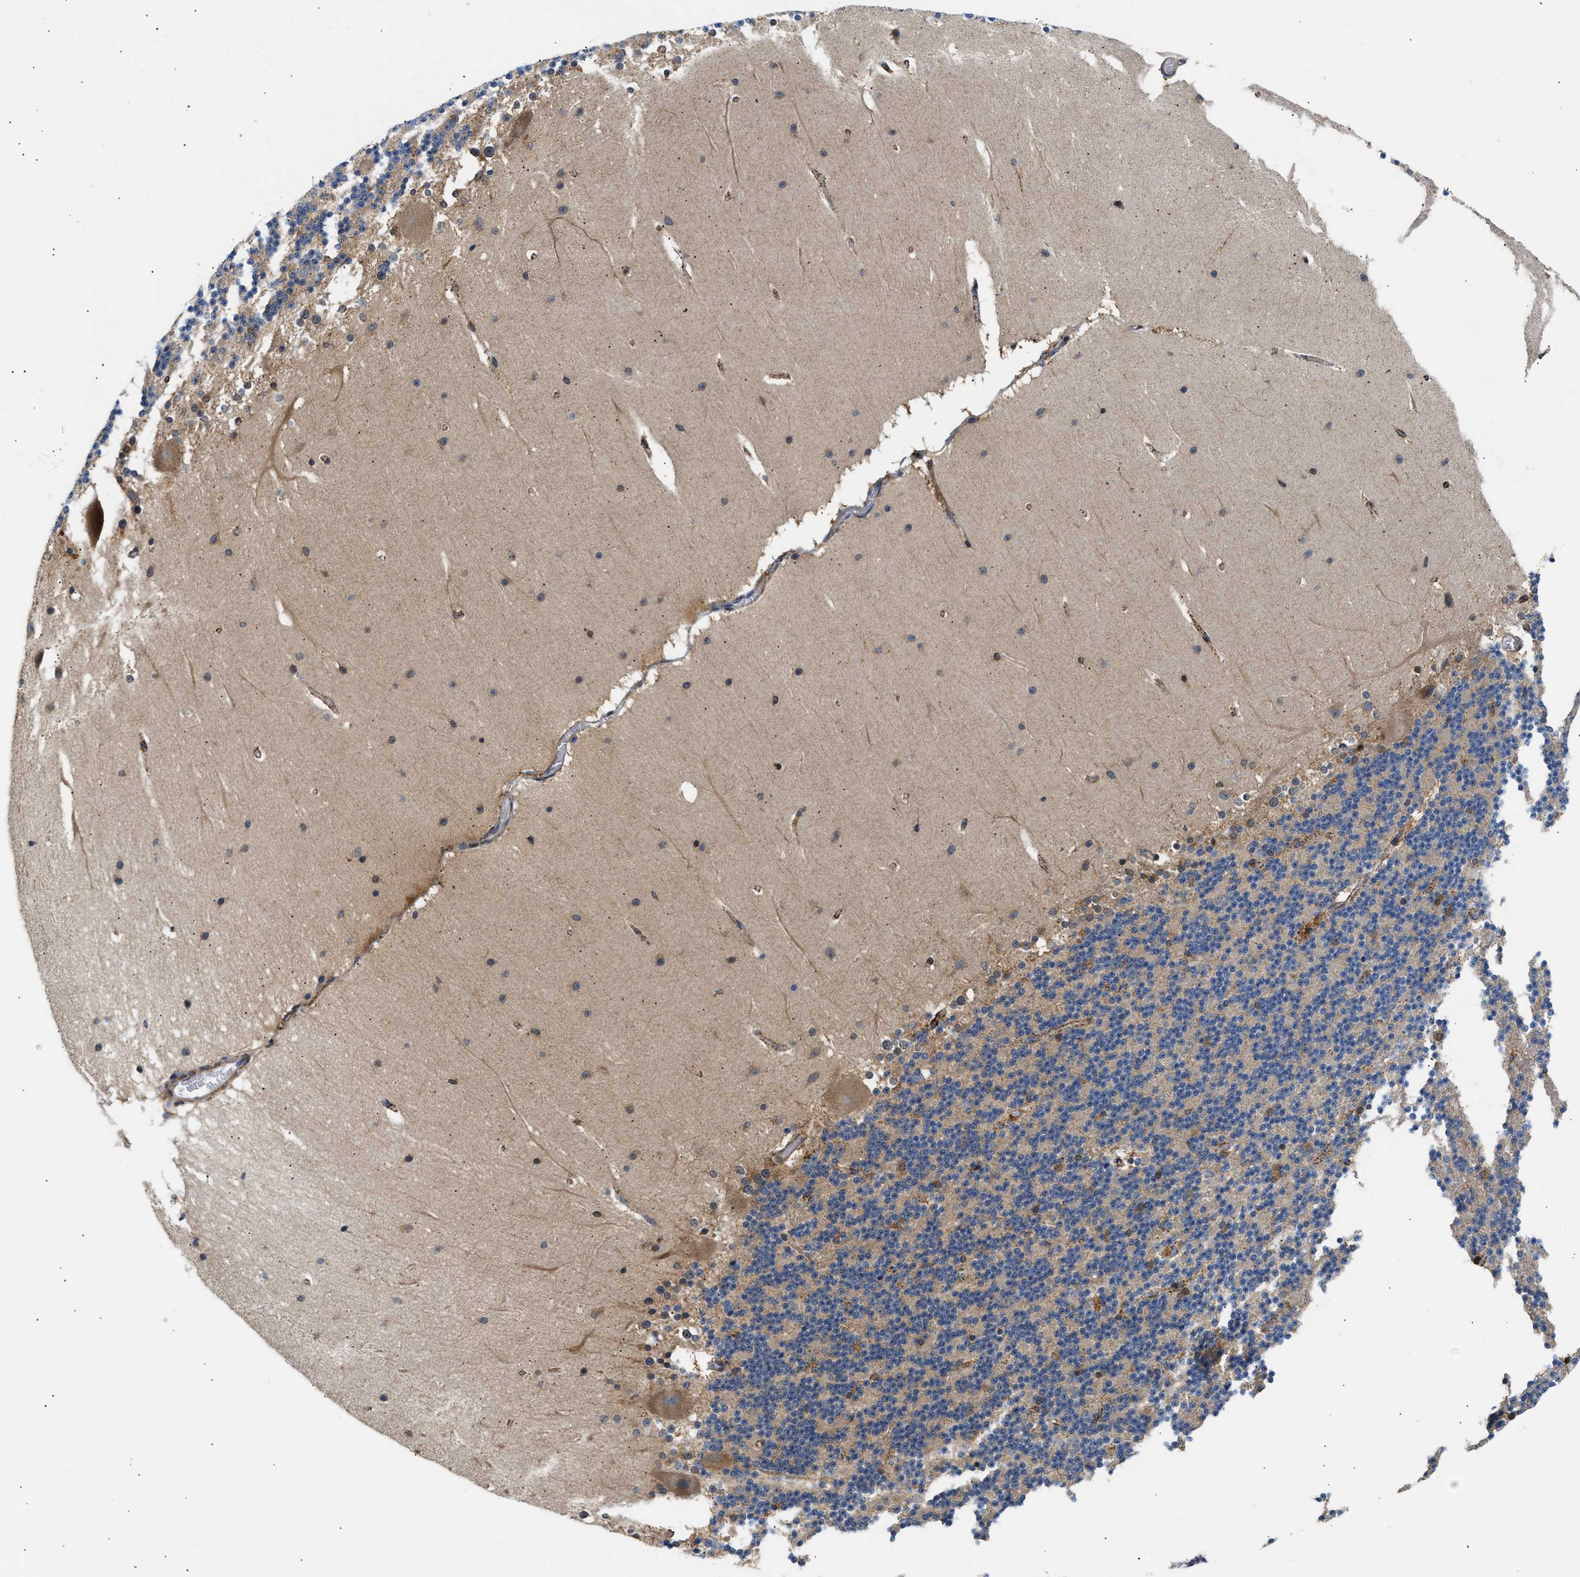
{"staining": {"intensity": "weak", "quantity": "<25%", "location": "cytoplasmic/membranous"}, "tissue": "cerebellum", "cell_type": "Cells in granular layer", "image_type": "normal", "snomed": [{"axis": "morphology", "description": "Normal tissue, NOS"}, {"axis": "topography", "description": "Cerebellum"}], "caption": "DAB (3,3'-diaminobenzidine) immunohistochemical staining of benign cerebellum exhibits no significant expression in cells in granular layer.", "gene": "CCM2", "patient": {"sex": "female", "age": 19}}